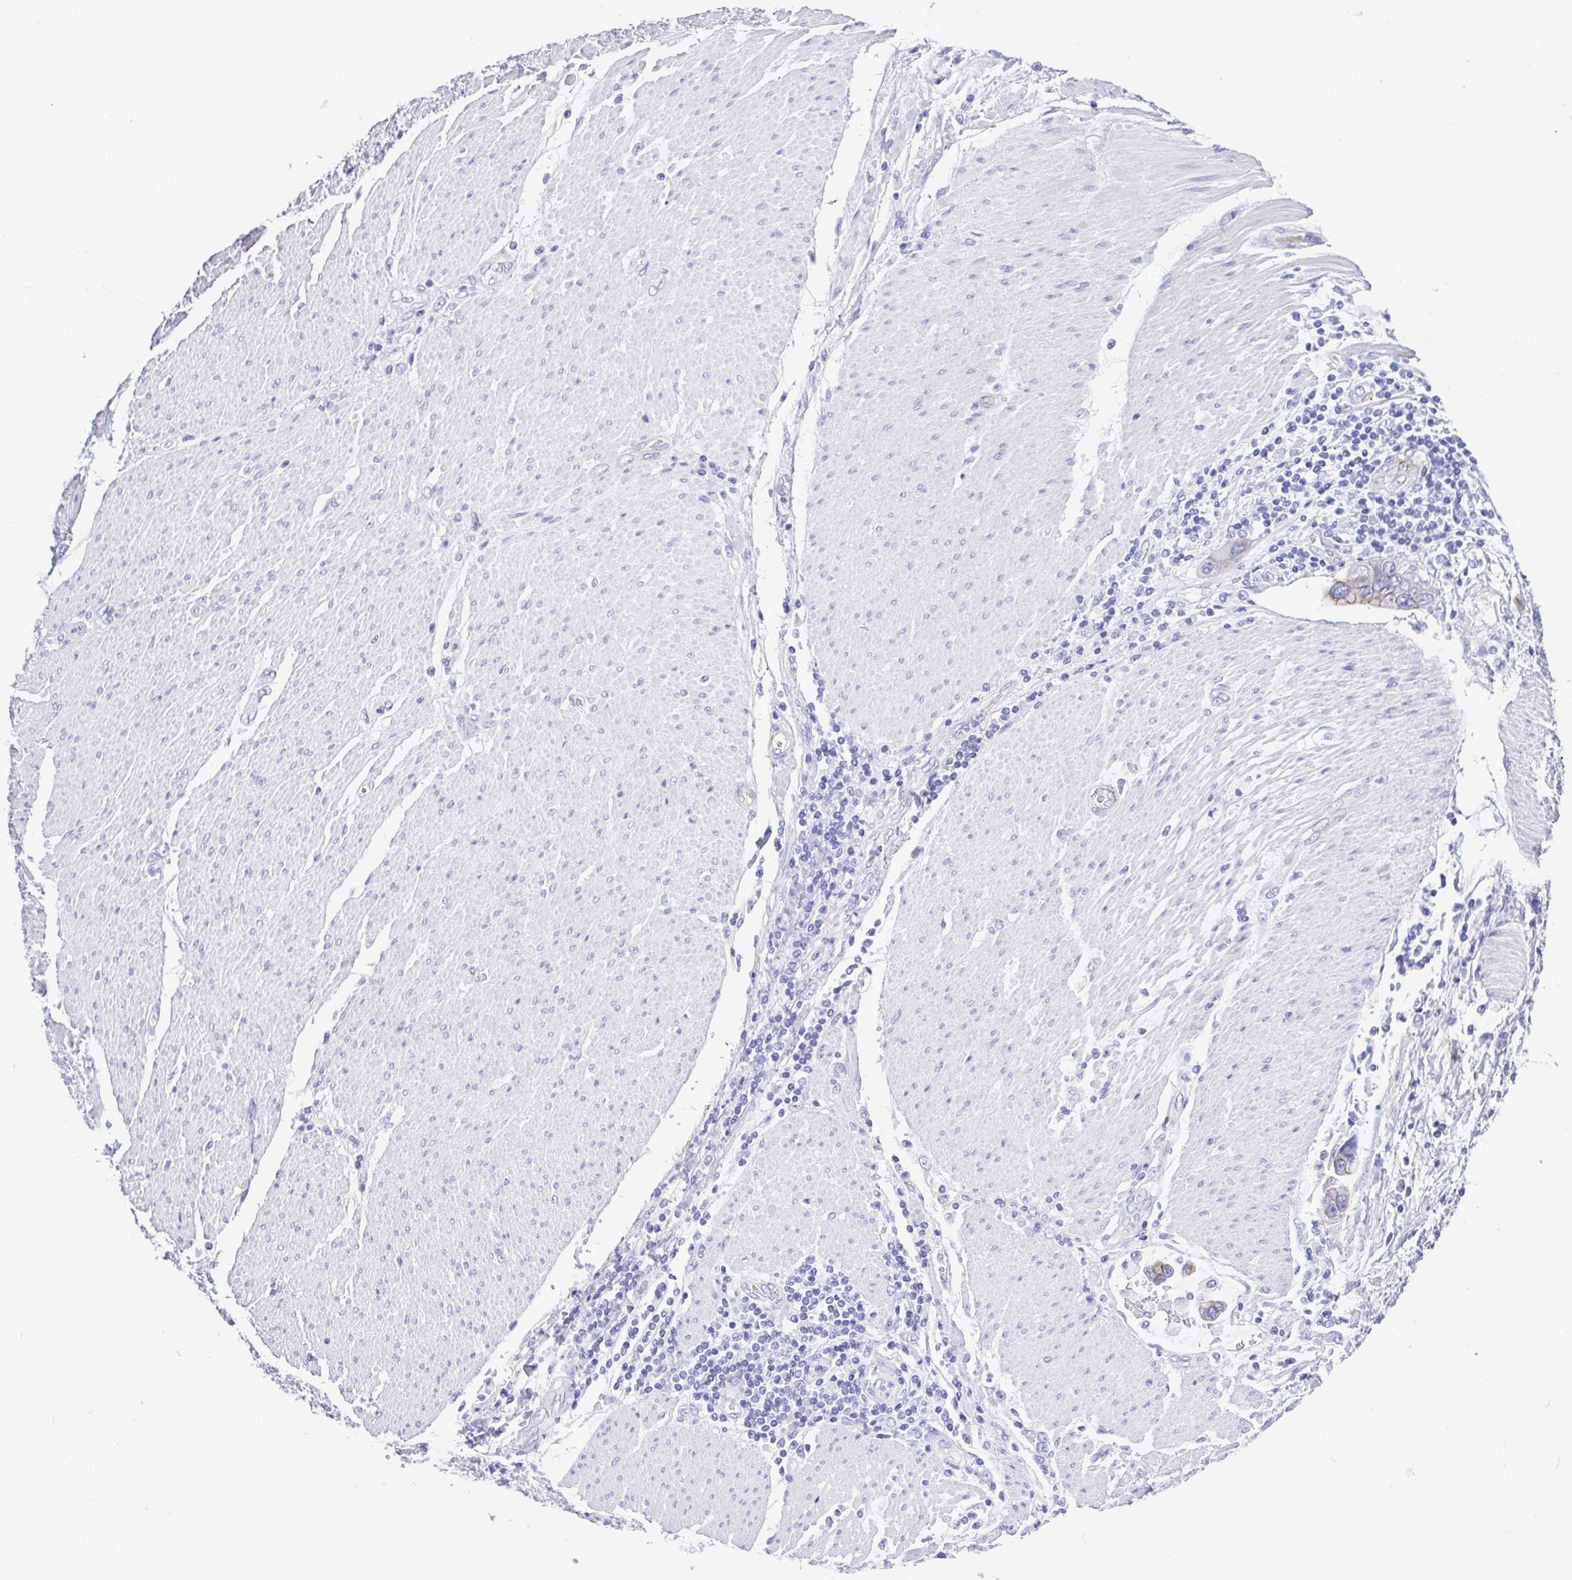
{"staining": {"intensity": "weak", "quantity": "<25%", "location": "cytoplasmic/membranous"}, "tissue": "stomach cancer", "cell_type": "Tumor cells", "image_type": "cancer", "snomed": [{"axis": "morphology", "description": "Adenocarcinoma, NOS"}, {"axis": "topography", "description": "Pancreas"}, {"axis": "topography", "description": "Stomach, upper"}], "caption": "High power microscopy image of an IHC histopathology image of stomach cancer, revealing no significant expression in tumor cells.", "gene": "CYP11A1", "patient": {"sex": "male", "age": 77}}